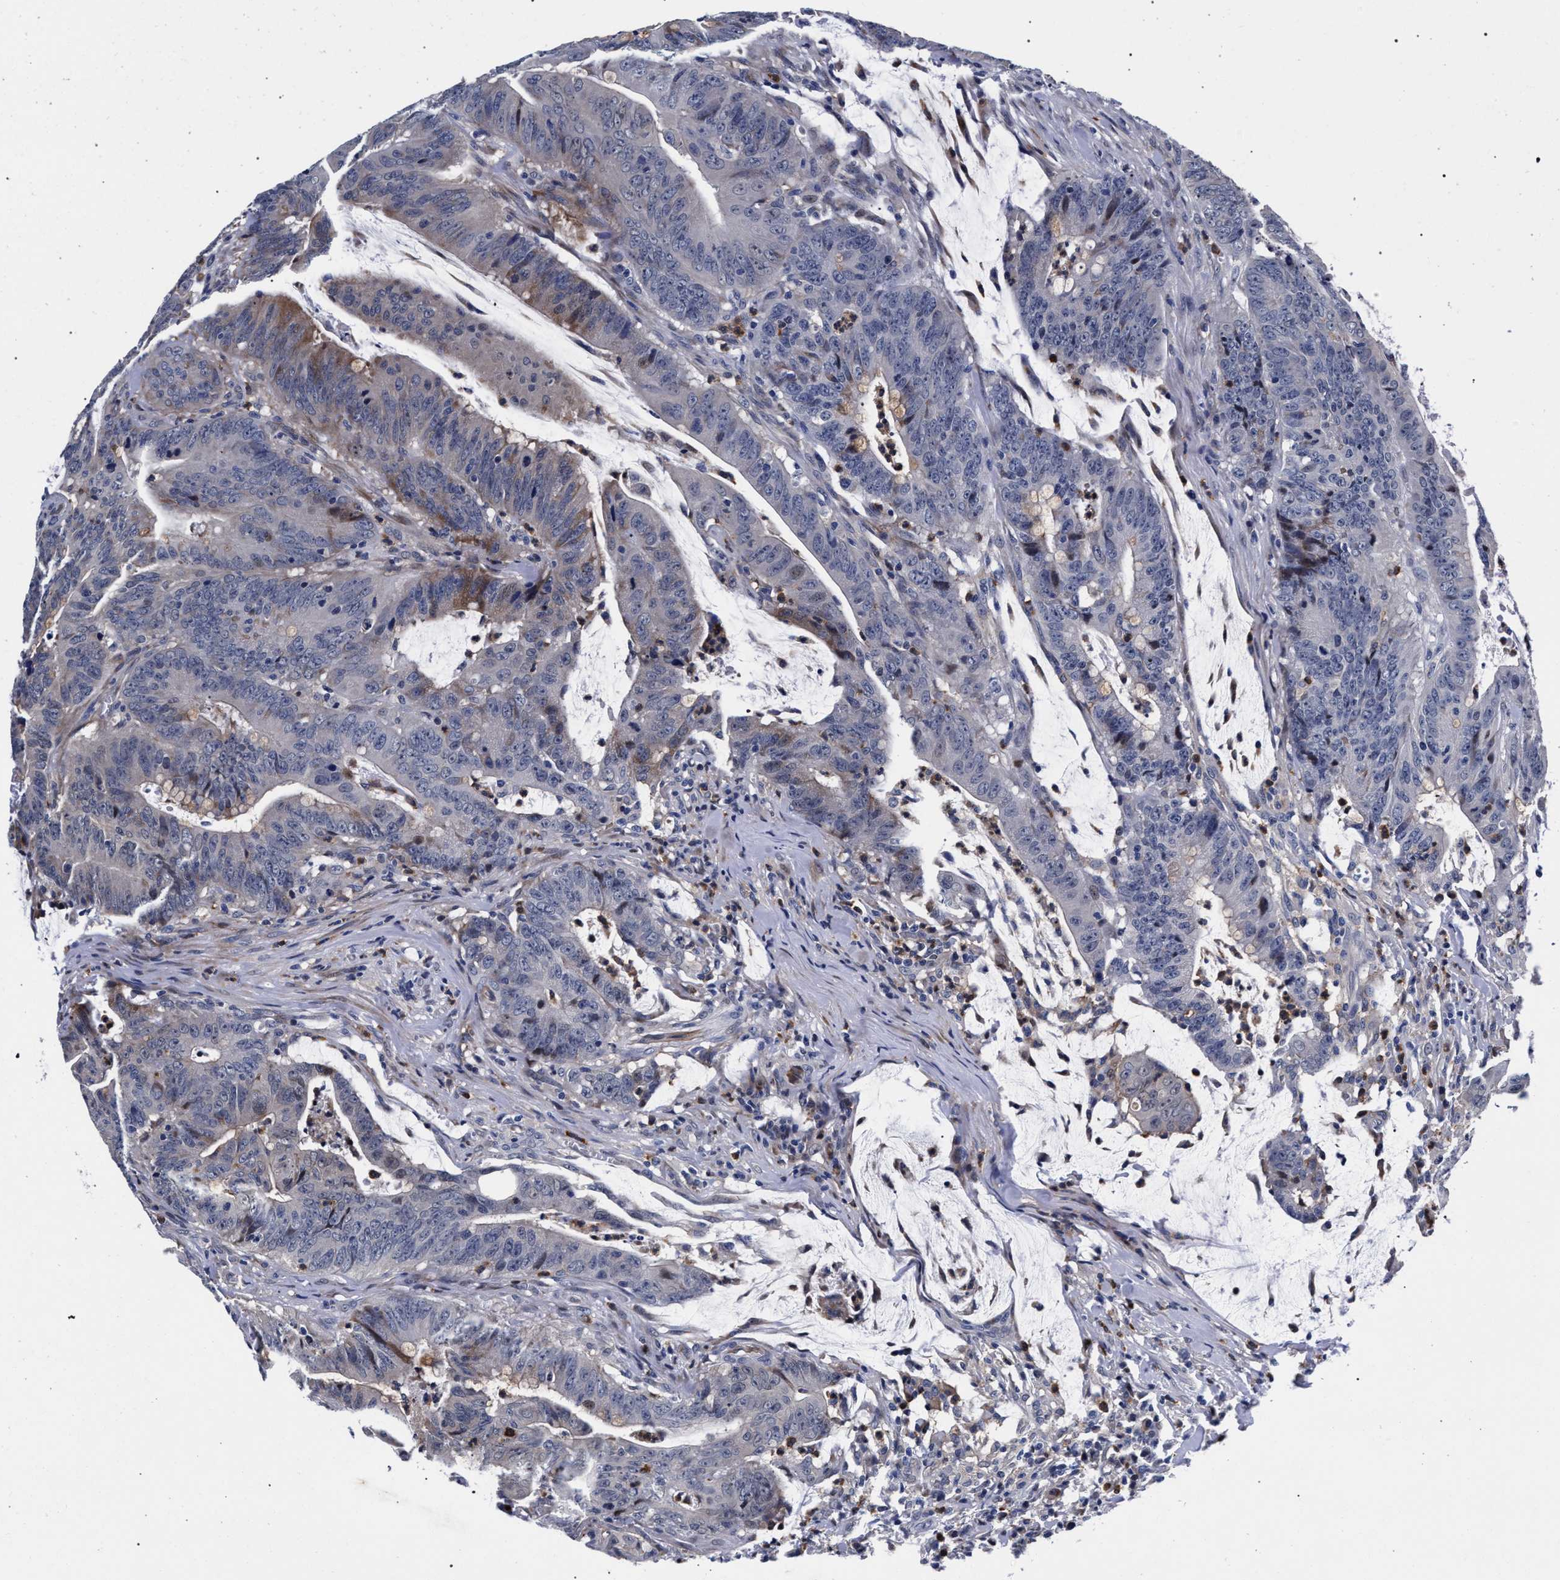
{"staining": {"intensity": "weak", "quantity": "<25%", "location": "cytoplasmic/membranous"}, "tissue": "colorectal cancer", "cell_type": "Tumor cells", "image_type": "cancer", "snomed": [{"axis": "morphology", "description": "Adenocarcinoma, NOS"}, {"axis": "topography", "description": "Colon"}], "caption": "Colorectal cancer (adenocarcinoma) stained for a protein using IHC exhibits no expression tumor cells.", "gene": "ZNF462", "patient": {"sex": "male", "age": 45}}